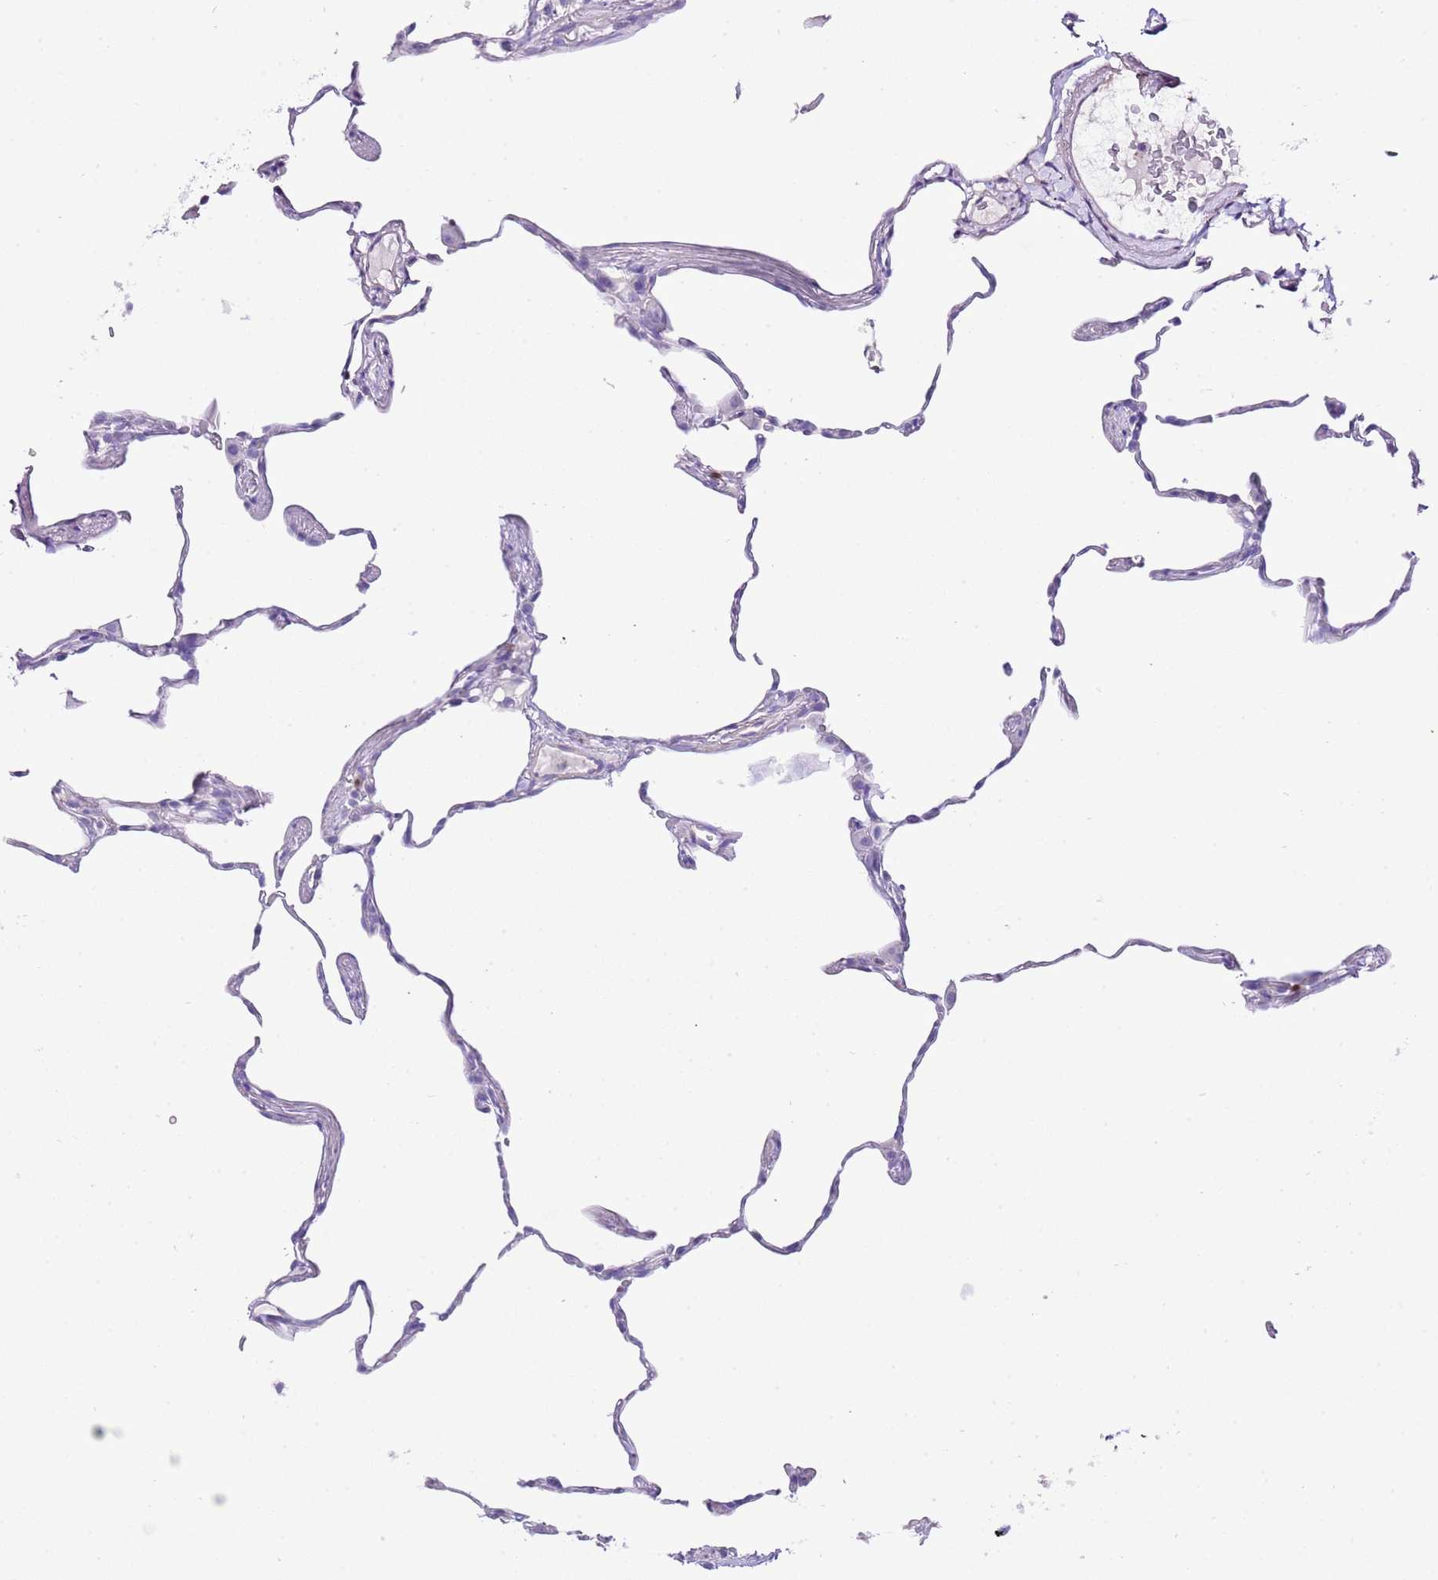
{"staining": {"intensity": "negative", "quantity": "none", "location": "none"}, "tissue": "lung", "cell_type": "Alveolar cells", "image_type": "normal", "snomed": [{"axis": "morphology", "description": "Normal tissue, NOS"}, {"axis": "topography", "description": "Lung"}], "caption": "Alveolar cells show no significant staining in unremarkable lung. The staining was performed using DAB to visualize the protein expression in brown, while the nuclei were stained in blue with hematoxylin (Magnification: 20x).", "gene": "BHLHA15", "patient": {"sex": "female", "age": 57}}